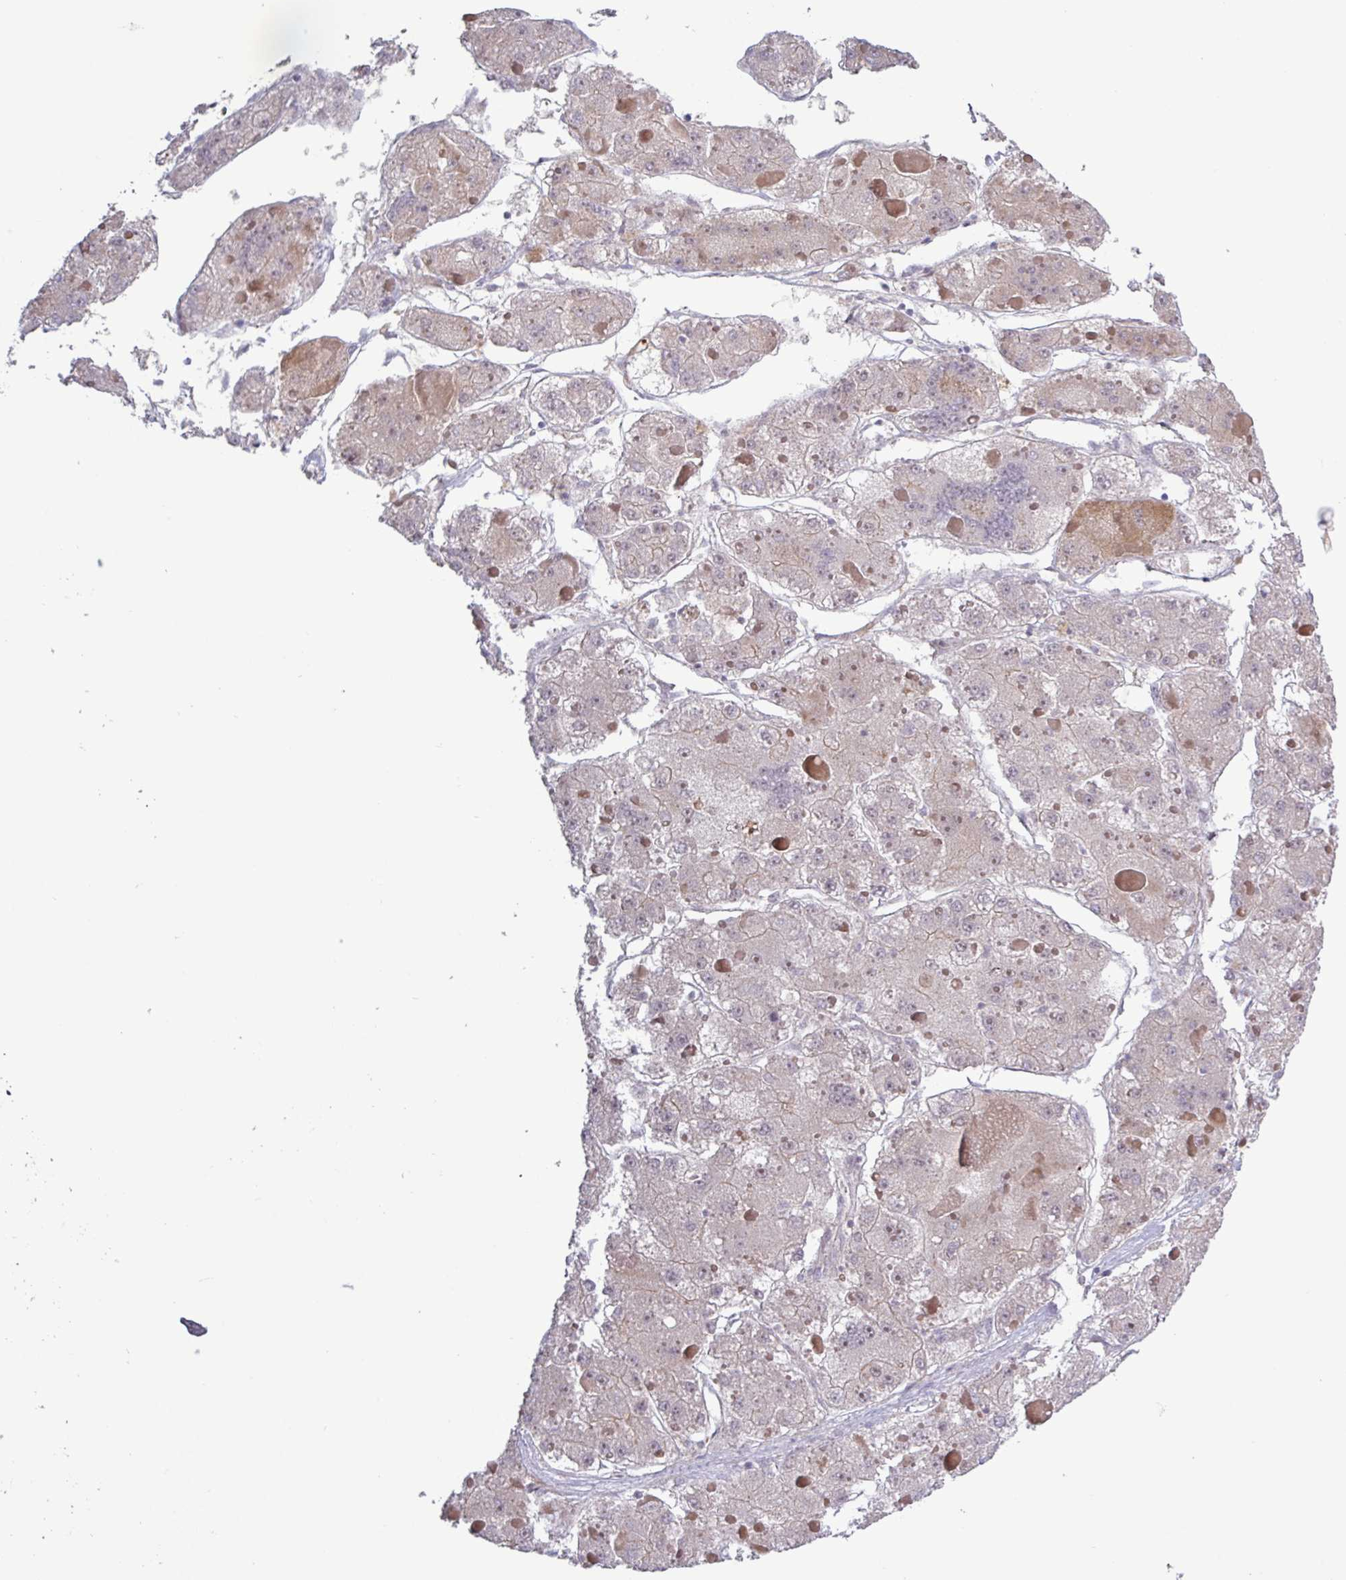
{"staining": {"intensity": "negative", "quantity": "none", "location": "none"}, "tissue": "liver cancer", "cell_type": "Tumor cells", "image_type": "cancer", "snomed": [{"axis": "morphology", "description": "Carcinoma, Hepatocellular, NOS"}, {"axis": "topography", "description": "Liver"}], "caption": "The image demonstrates no significant staining in tumor cells of liver cancer.", "gene": "TNFSF12", "patient": {"sex": "female", "age": 73}}